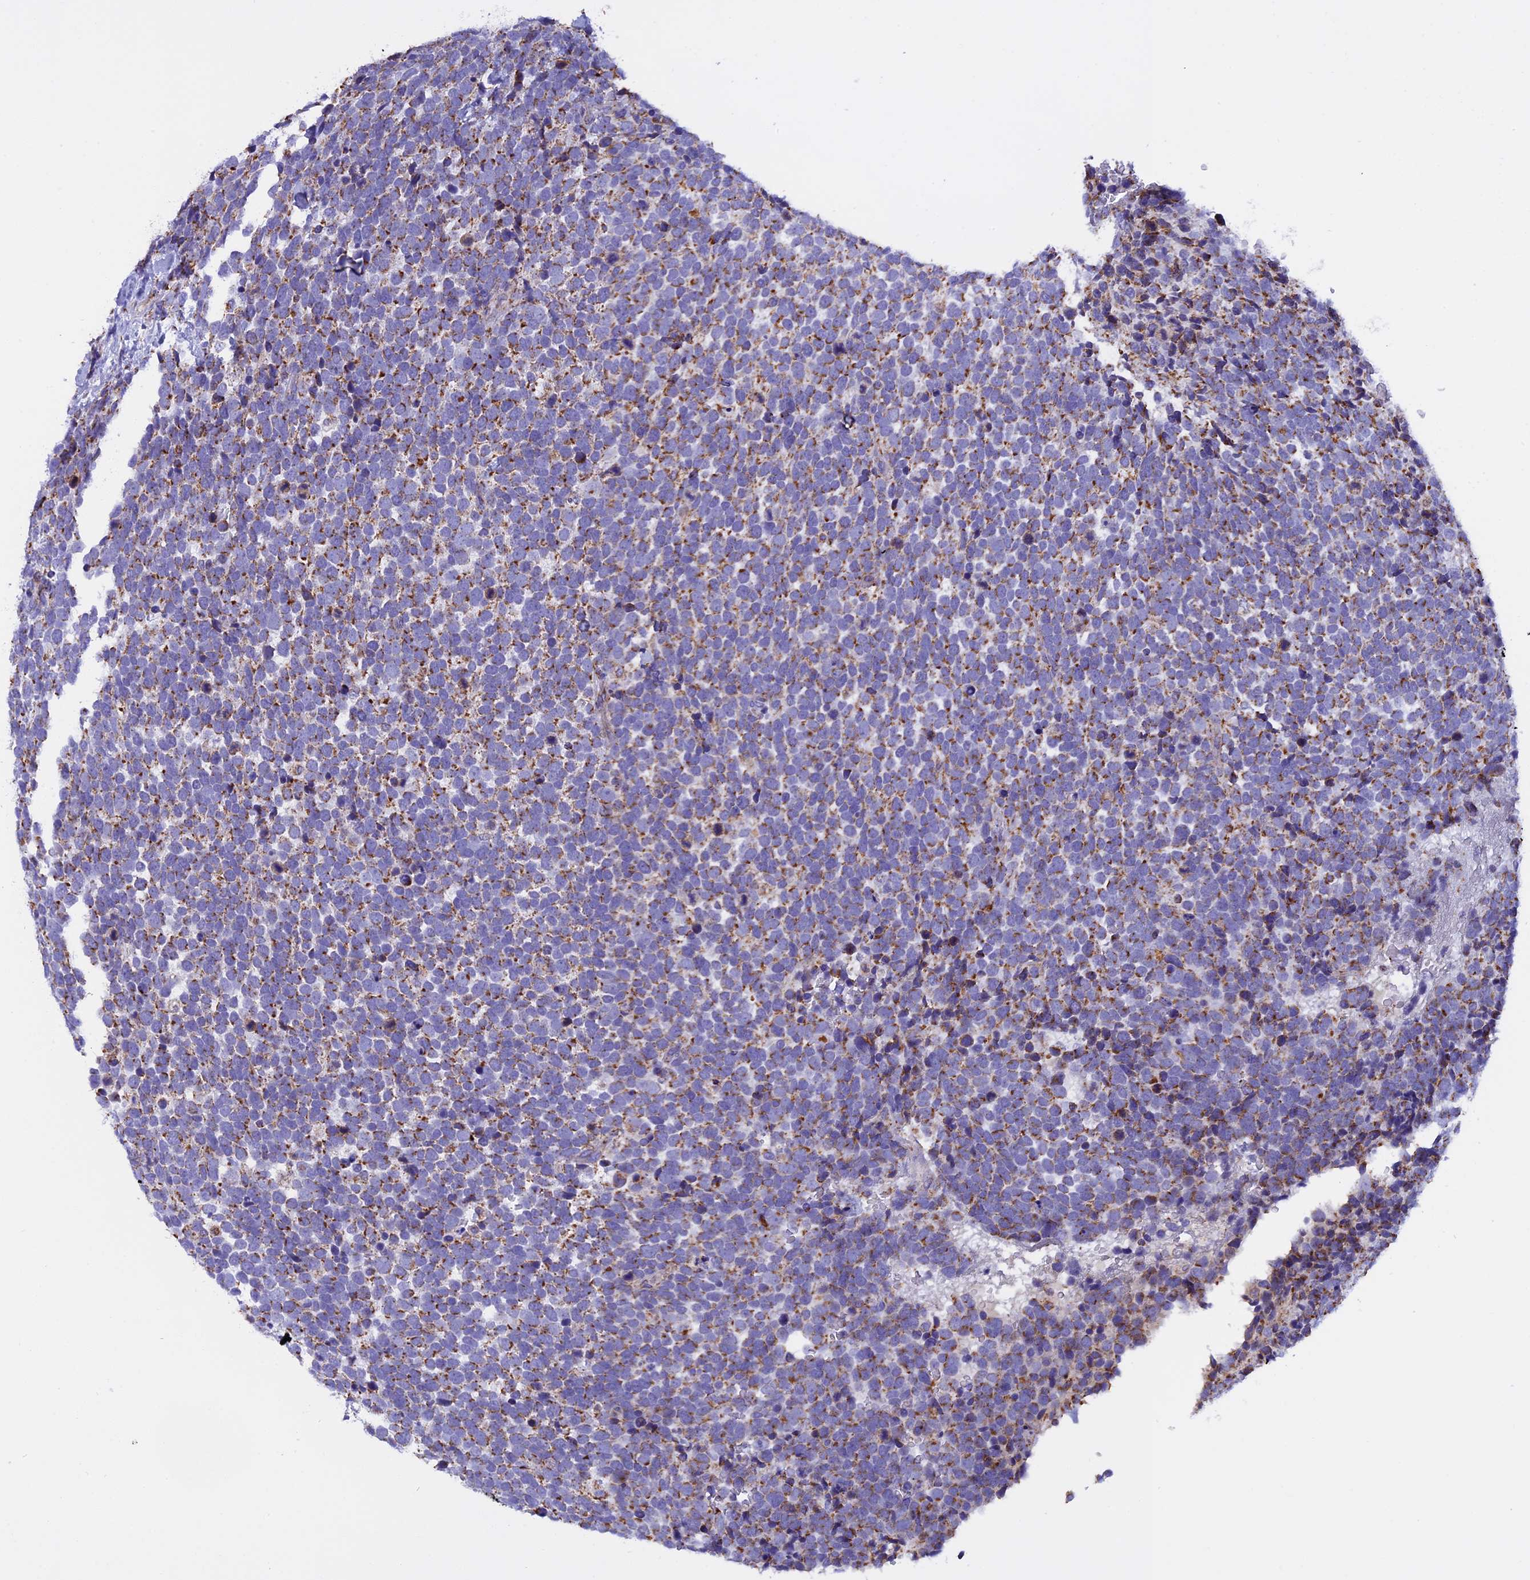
{"staining": {"intensity": "moderate", "quantity": ">75%", "location": "cytoplasmic/membranous"}, "tissue": "urothelial cancer", "cell_type": "Tumor cells", "image_type": "cancer", "snomed": [{"axis": "morphology", "description": "Urothelial carcinoma, High grade"}, {"axis": "topography", "description": "Urinary bladder"}], "caption": "Human high-grade urothelial carcinoma stained with a protein marker exhibits moderate staining in tumor cells.", "gene": "KCNG1", "patient": {"sex": "female", "age": 82}}